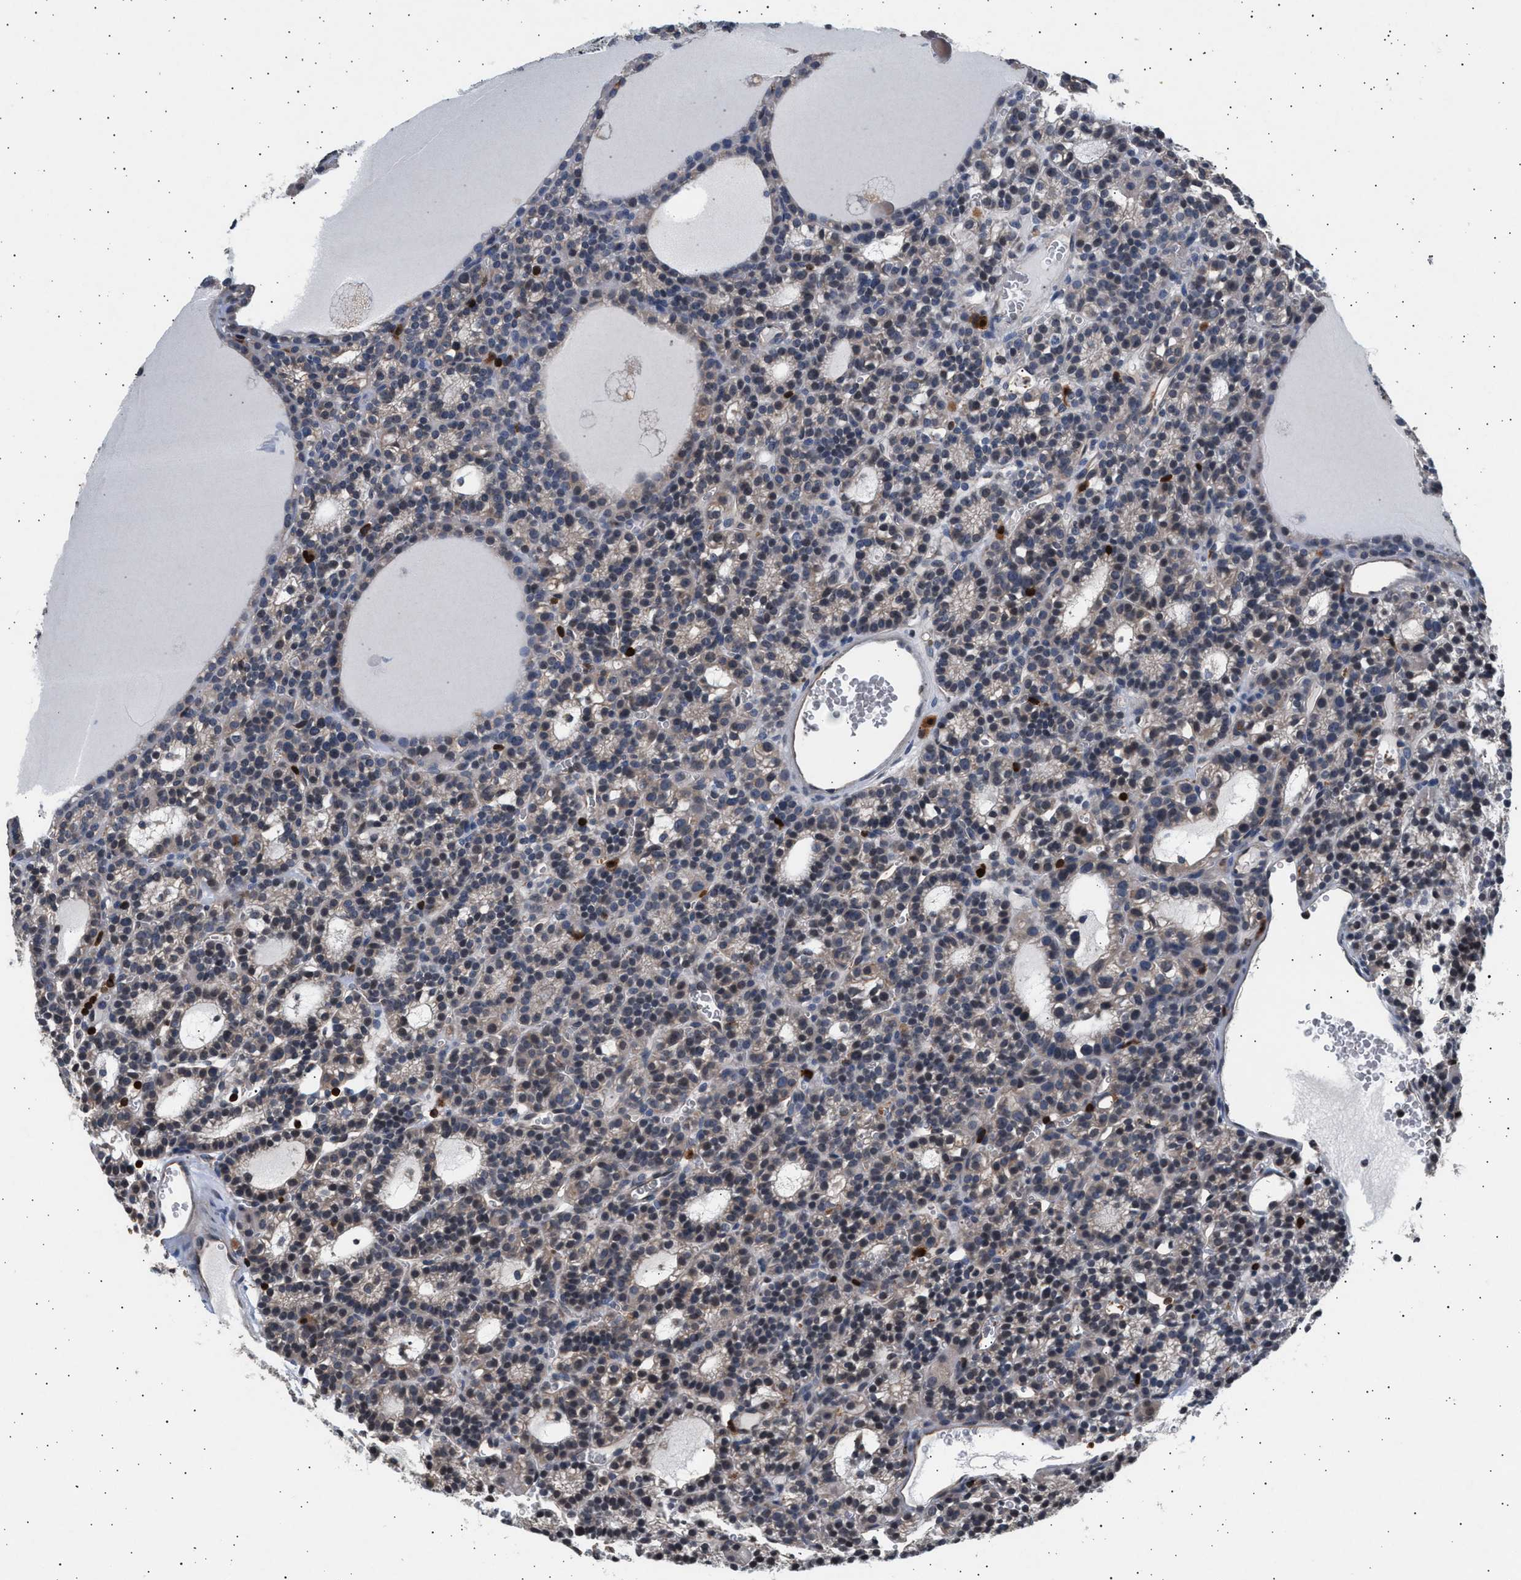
{"staining": {"intensity": "negative", "quantity": "none", "location": "none"}, "tissue": "parathyroid gland", "cell_type": "Glandular cells", "image_type": "normal", "snomed": [{"axis": "morphology", "description": "Normal tissue, NOS"}, {"axis": "morphology", "description": "Adenoma, NOS"}, {"axis": "topography", "description": "Parathyroid gland"}], "caption": "An image of parathyroid gland stained for a protein demonstrates no brown staining in glandular cells.", "gene": "GRAP2", "patient": {"sex": "female", "age": 58}}